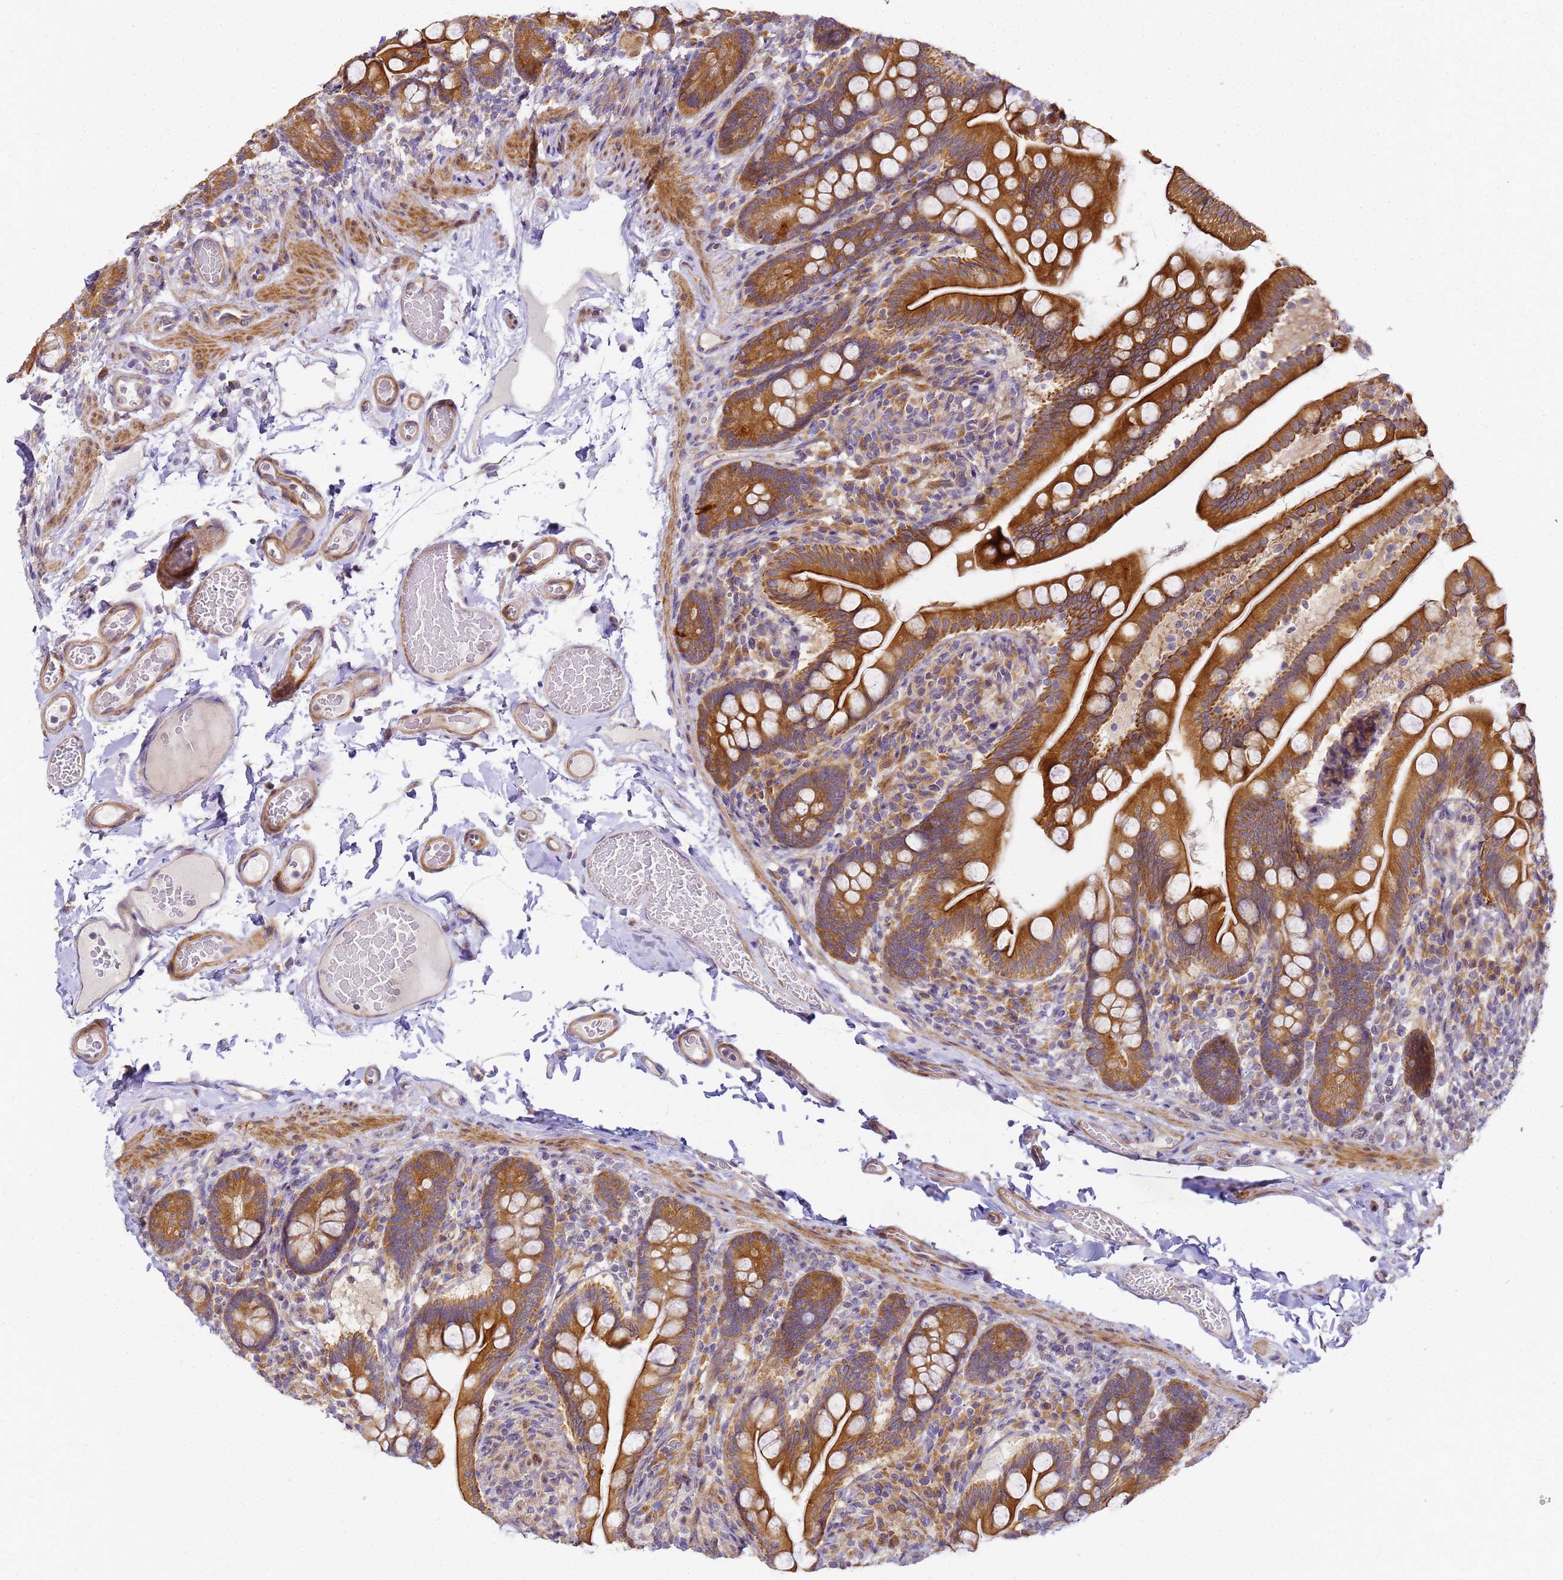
{"staining": {"intensity": "moderate", "quantity": ">75%", "location": "cytoplasmic/membranous"}, "tissue": "small intestine", "cell_type": "Glandular cells", "image_type": "normal", "snomed": [{"axis": "morphology", "description": "Normal tissue, NOS"}, {"axis": "topography", "description": "Small intestine"}], "caption": "High-power microscopy captured an immunohistochemistry (IHC) micrograph of benign small intestine, revealing moderate cytoplasmic/membranous positivity in about >75% of glandular cells. Nuclei are stained in blue.", "gene": "RPL13A", "patient": {"sex": "female", "age": 64}}